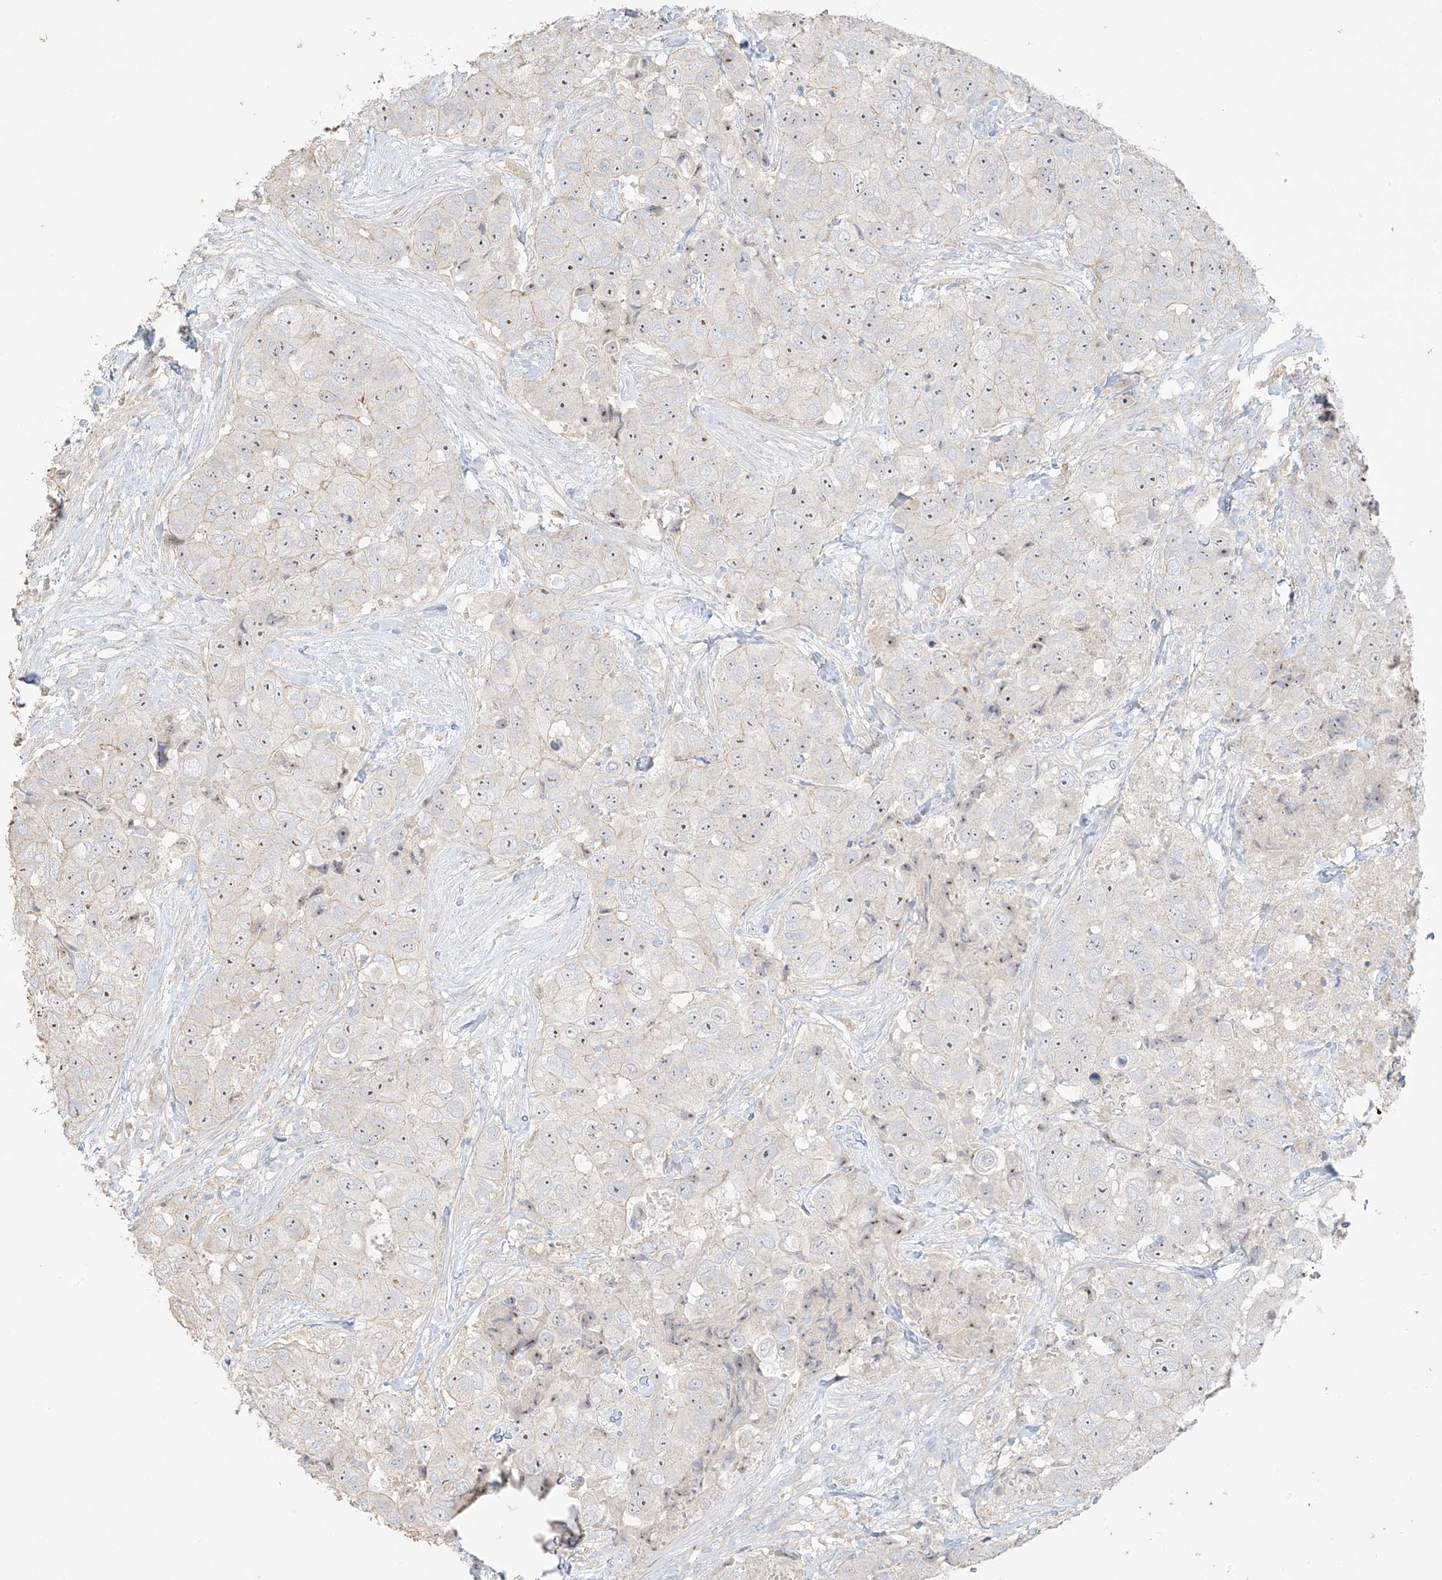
{"staining": {"intensity": "moderate", "quantity": ">75%", "location": "nuclear"}, "tissue": "breast cancer", "cell_type": "Tumor cells", "image_type": "cancer", "snomed": [{"axis": "morphology", "description": "Duct carcinoma"}, {"axis": "topography", "description": "Breast"}], "caption": "Infiltrating ductal carcinoma (breast) stained with a brown dye demonstrates moderate nuclear positive staining in about >75% of tumor cells.", "gene": "ZBTB41", "patient": {"sex": "female", "age": 62}}